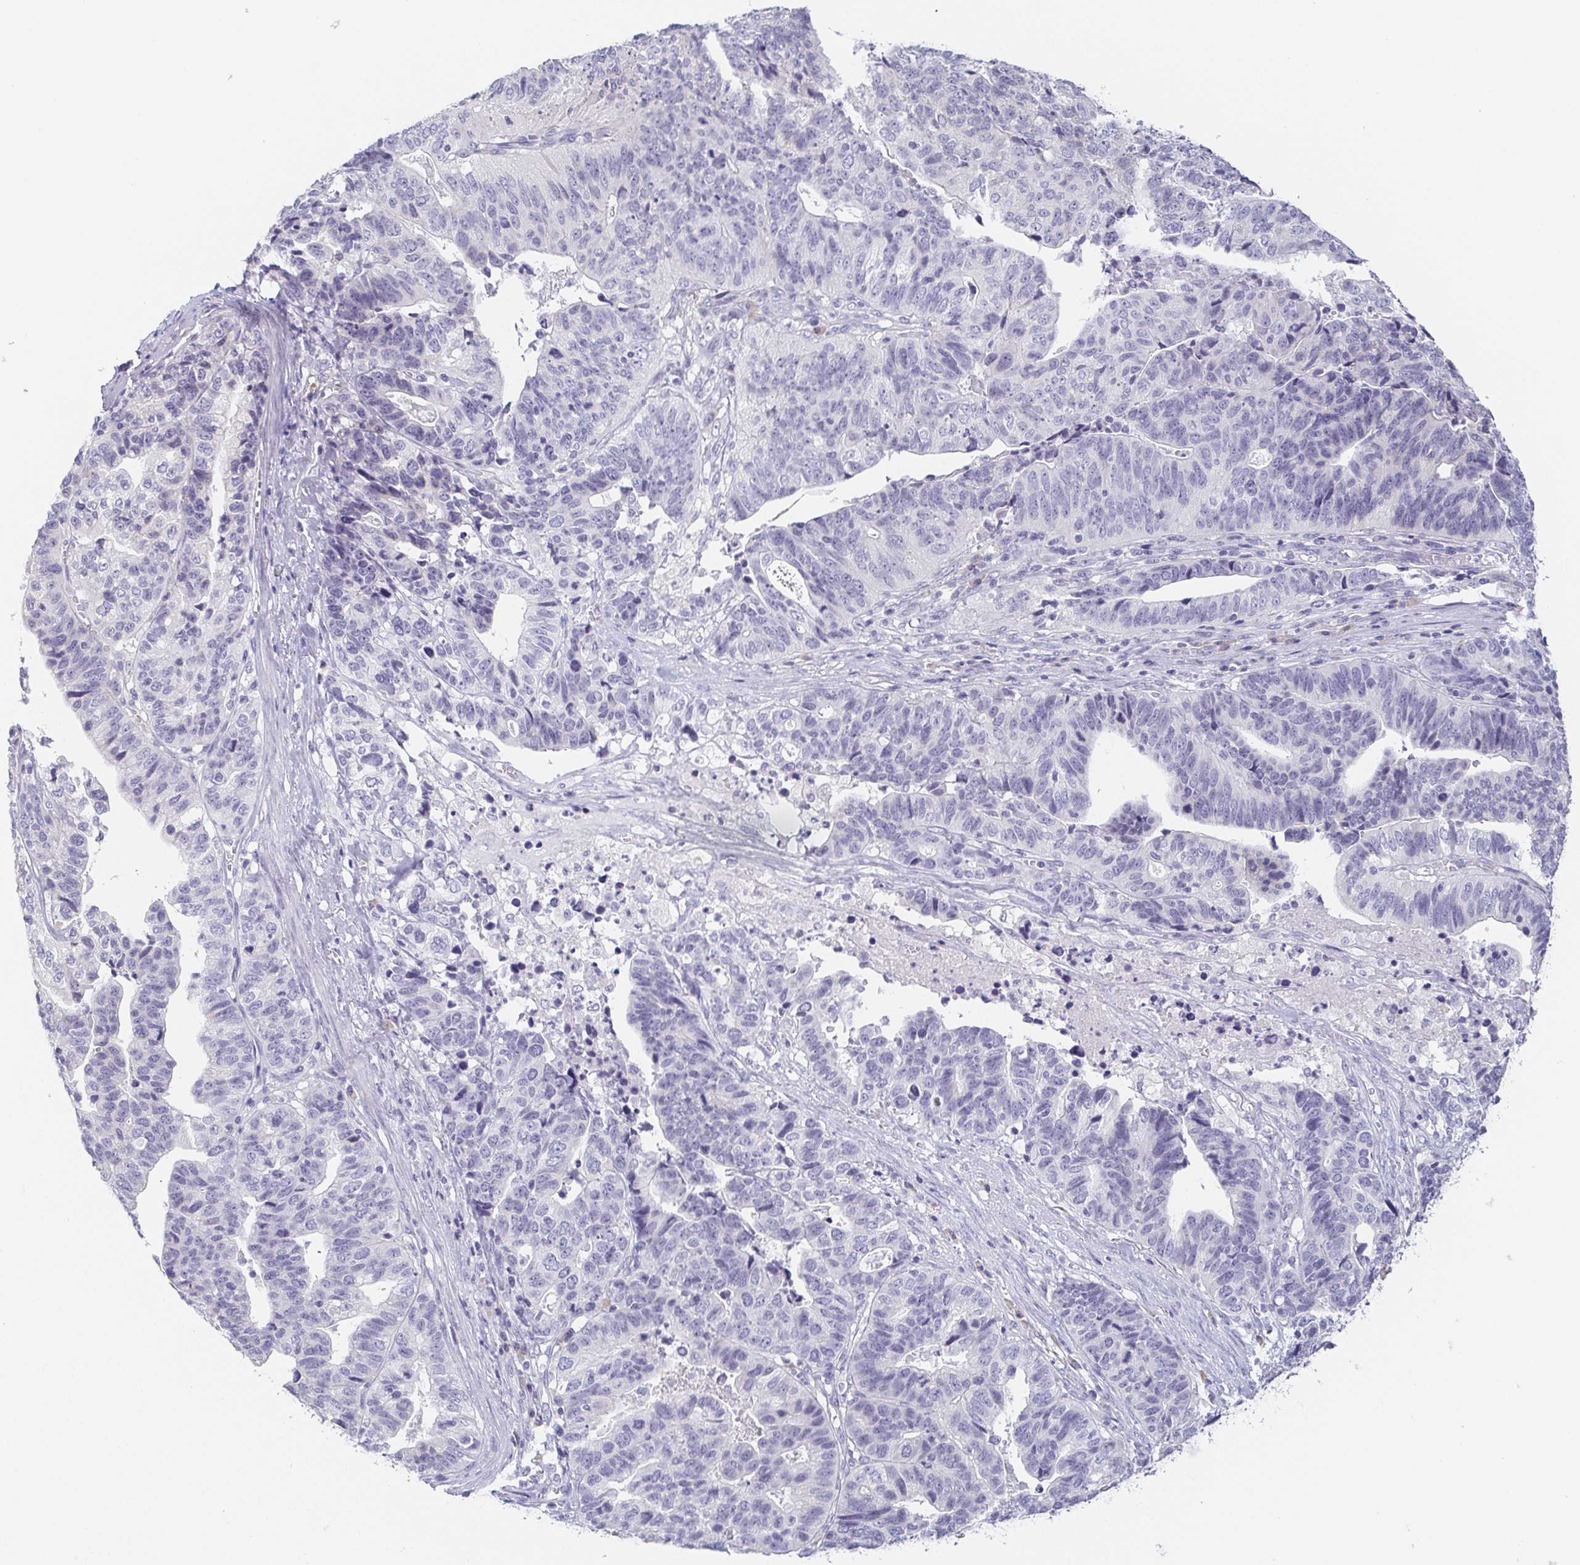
{"staining": {"intensity": "negative", "quantity": "none", "location": "none"}, "tissue": "stomach cancer", "cell_type": "Tumor cells", "image_type": "cancer", "snomed": [{"axis": "morphology", "description": "Adenocarcinoma, NOS"}, {"axis": "topography", "description": "Stomach, upper"}], "caption": "IHC photomicrograph of stomach cancer (adenocarcinoma) stained for a protein (brown), which demonstrates no positivity in tumor cells.", "gene": "PRR27", "patient": {"sex": "female", "age": 67}}